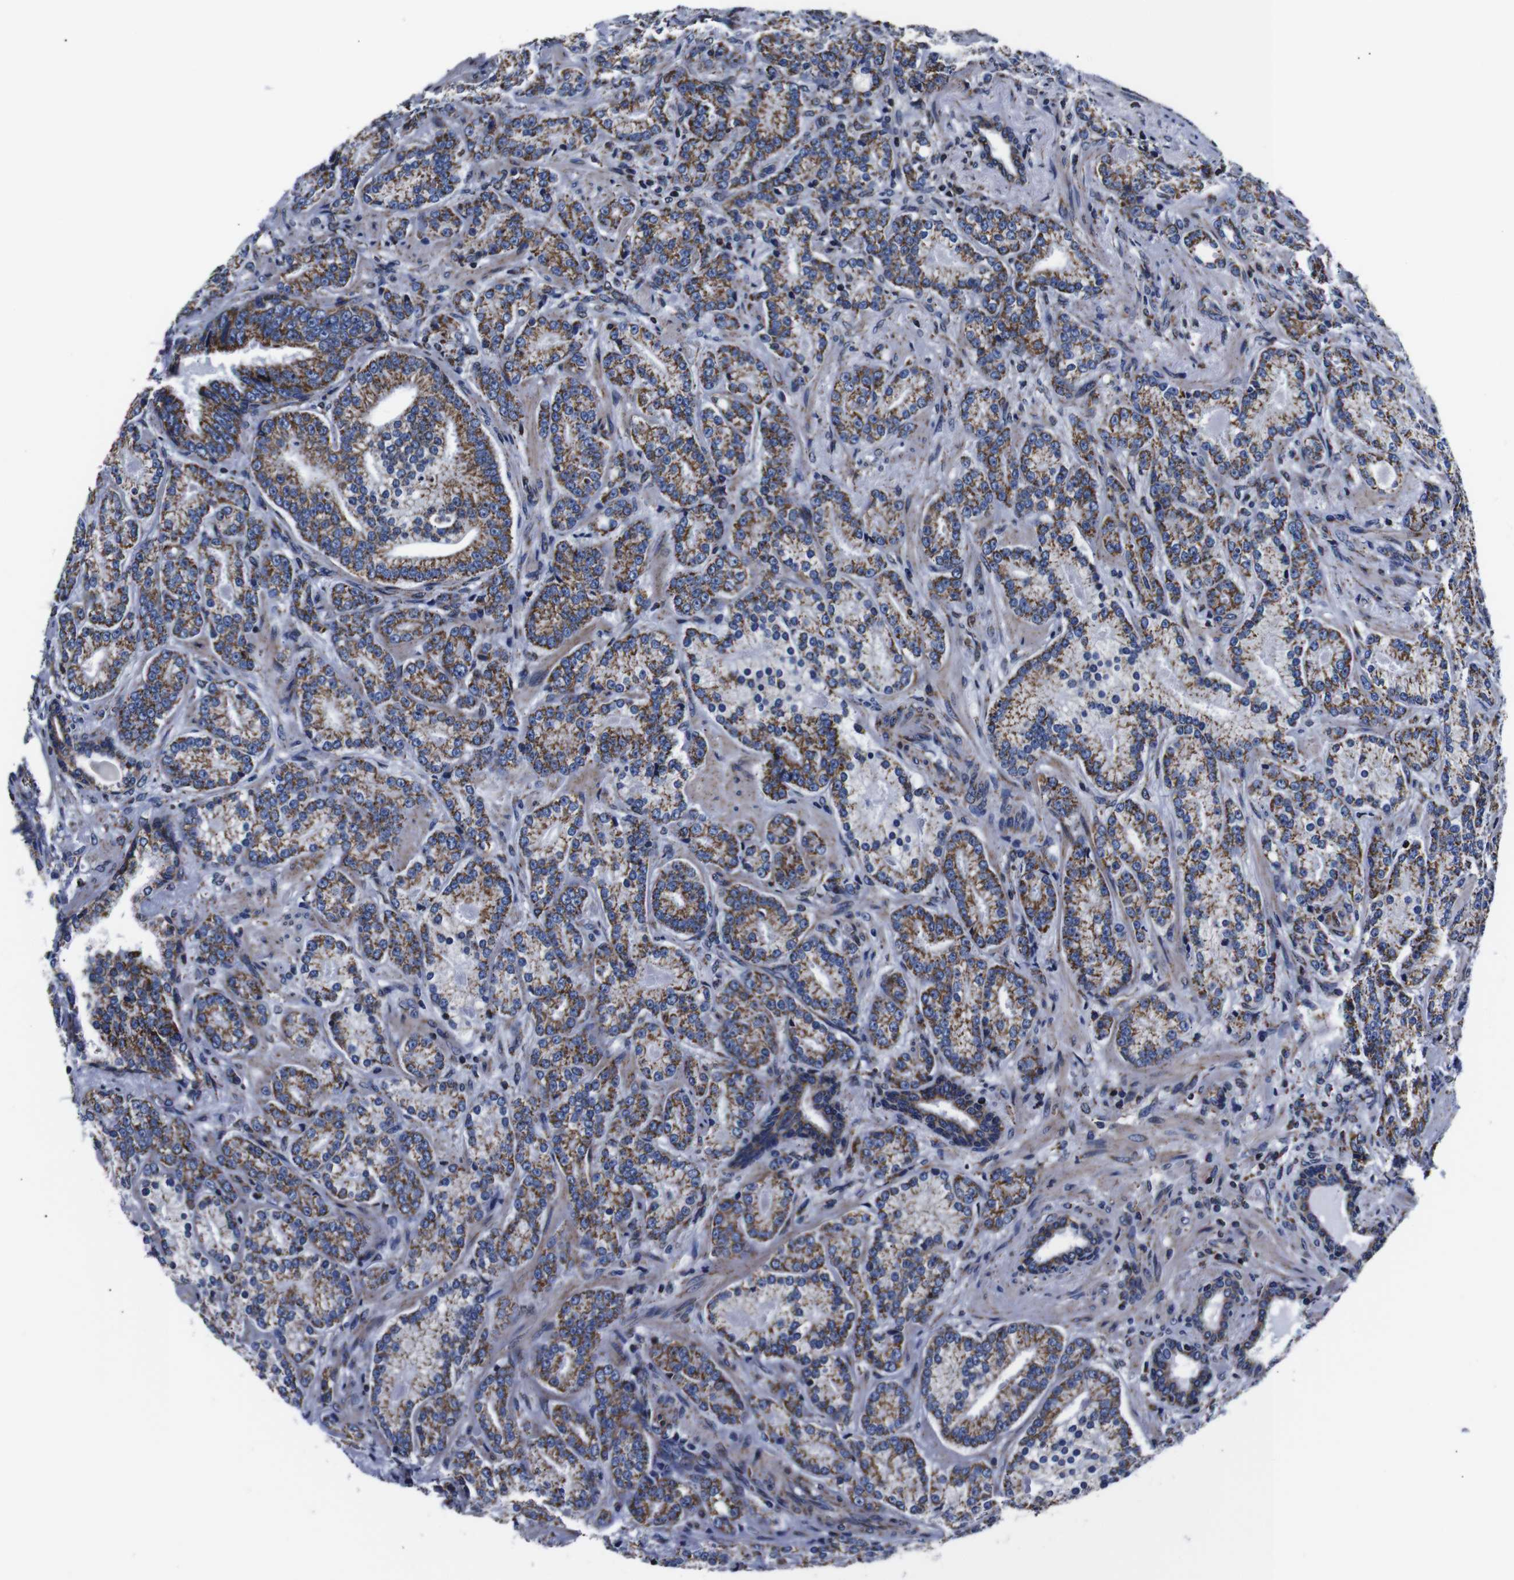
{"staining": {"intensity": "moderate", "quantity": ">75%", "location": "cytoplasmic/membranous"}, "tissue": "prostate cancer", "cell_type": "Tumor cells", "image_type": "cancer", "snomed": [{"axis": "morphology", "description": "Adenocarcinoma, High grade"}, {"axis": "topography", "description": "Prostate"}], "caption": "The histopathology image displays immunohistochemical staining of prostate cancer. There is moderate cytoplasmic/membranous staining is appreciated in approximately >75% of tumor cells. Nuclei are stained in blue.", "gene": "FKBP9", "patient": {"sex": "male", "age": 61}}